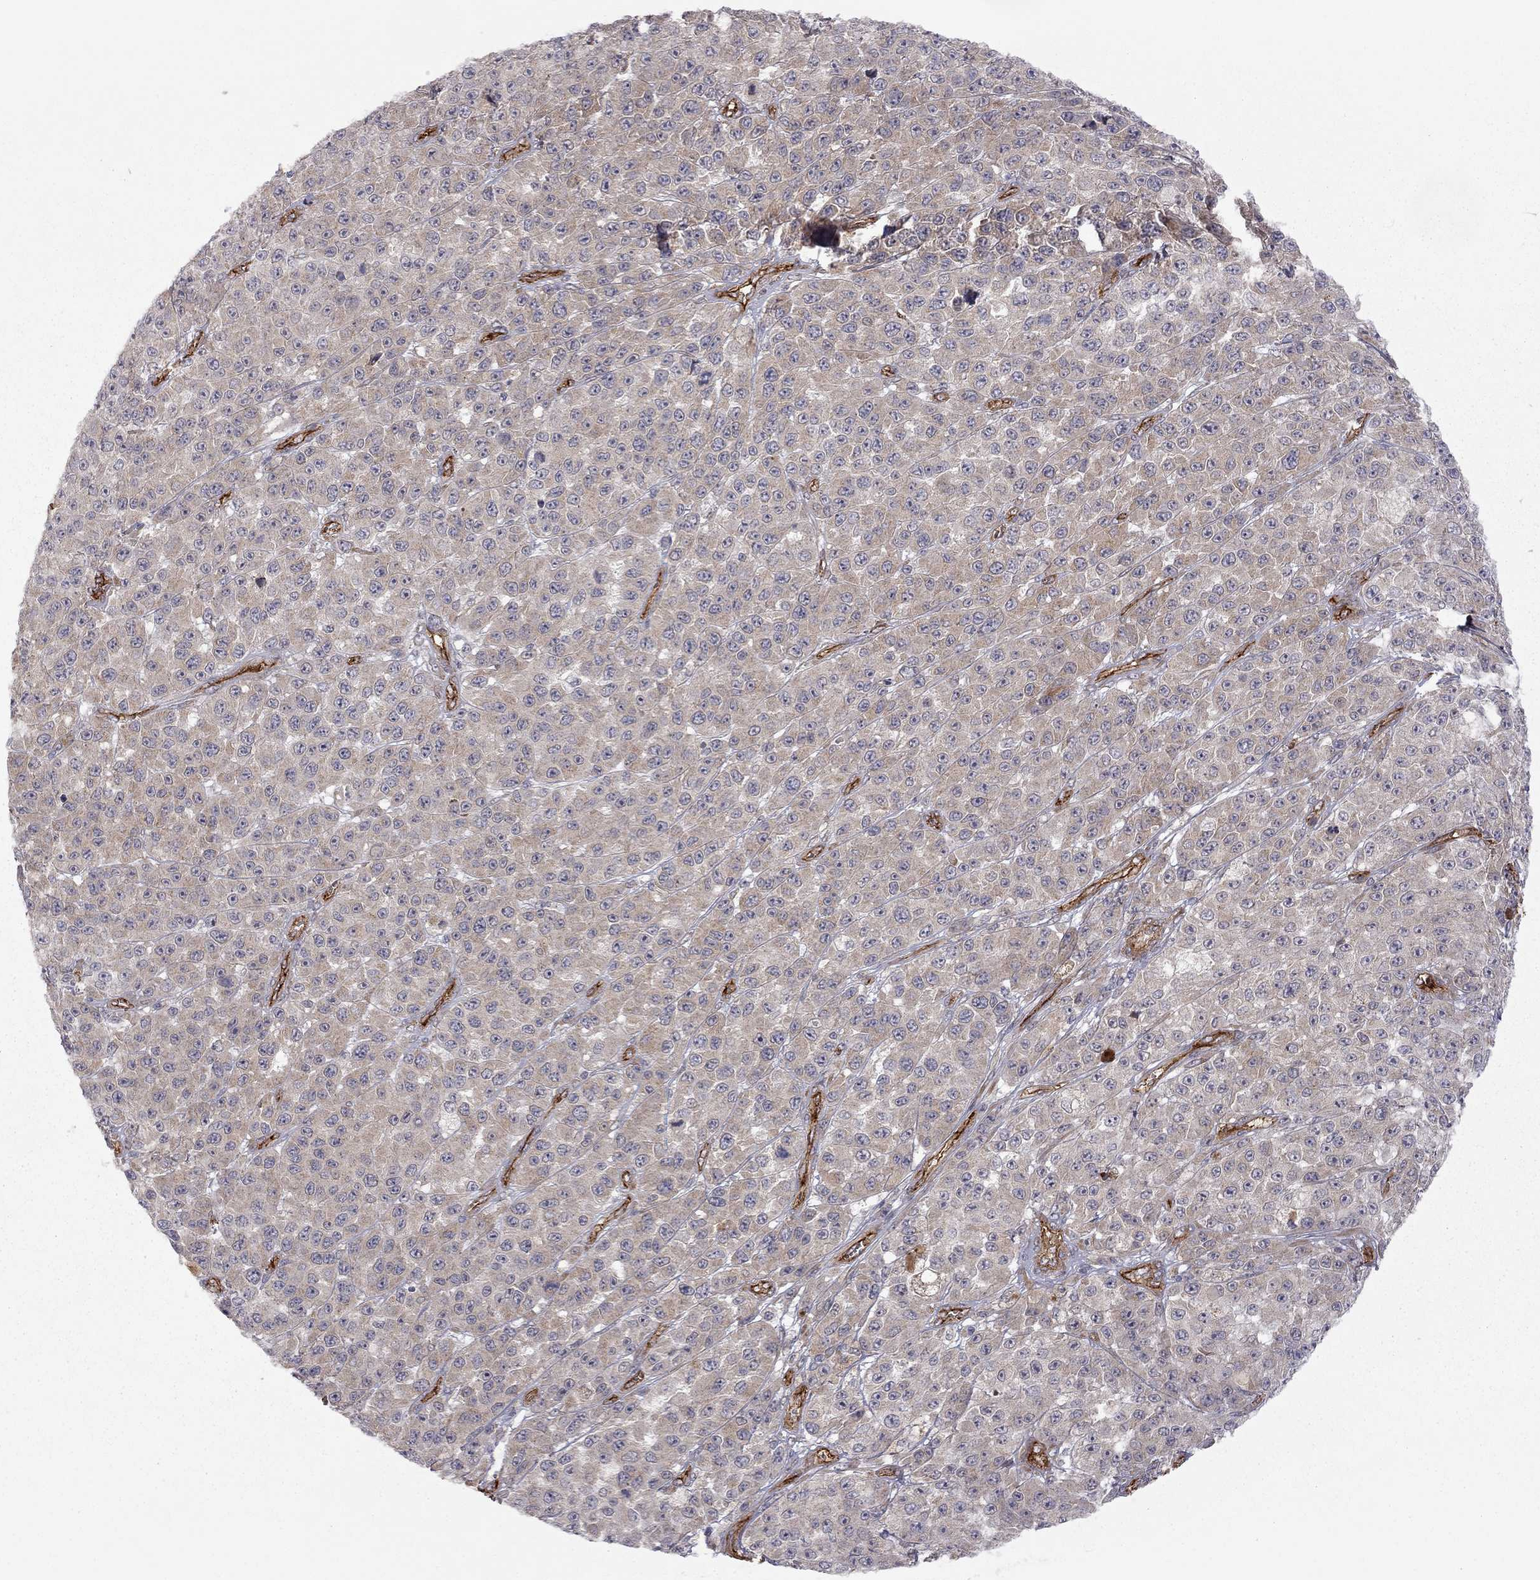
{"staining": {"intensity": "moderate", "quantity": "25%-75%", "location": "cytoplasmic/membranous"}, "tissue": "melanoma", "cell_type": "Tumor cells", "image_type": "cancer", "snomed": [{"axis": "morphology", "description": "Malignant melanoma, NOS"}, {"axis": "topography", "description": "Skin"}], "caption": "A brown stain shows moderate cytoplasmic/membranous staining of a protein in melanoma tumor cells. (DAB (3,3'-diaminobenzidine) = brown stain, brightfield microscopy at high magnification).", "gene": "EXOC3L2", "patient": {"sex": "female", "age": 58}}